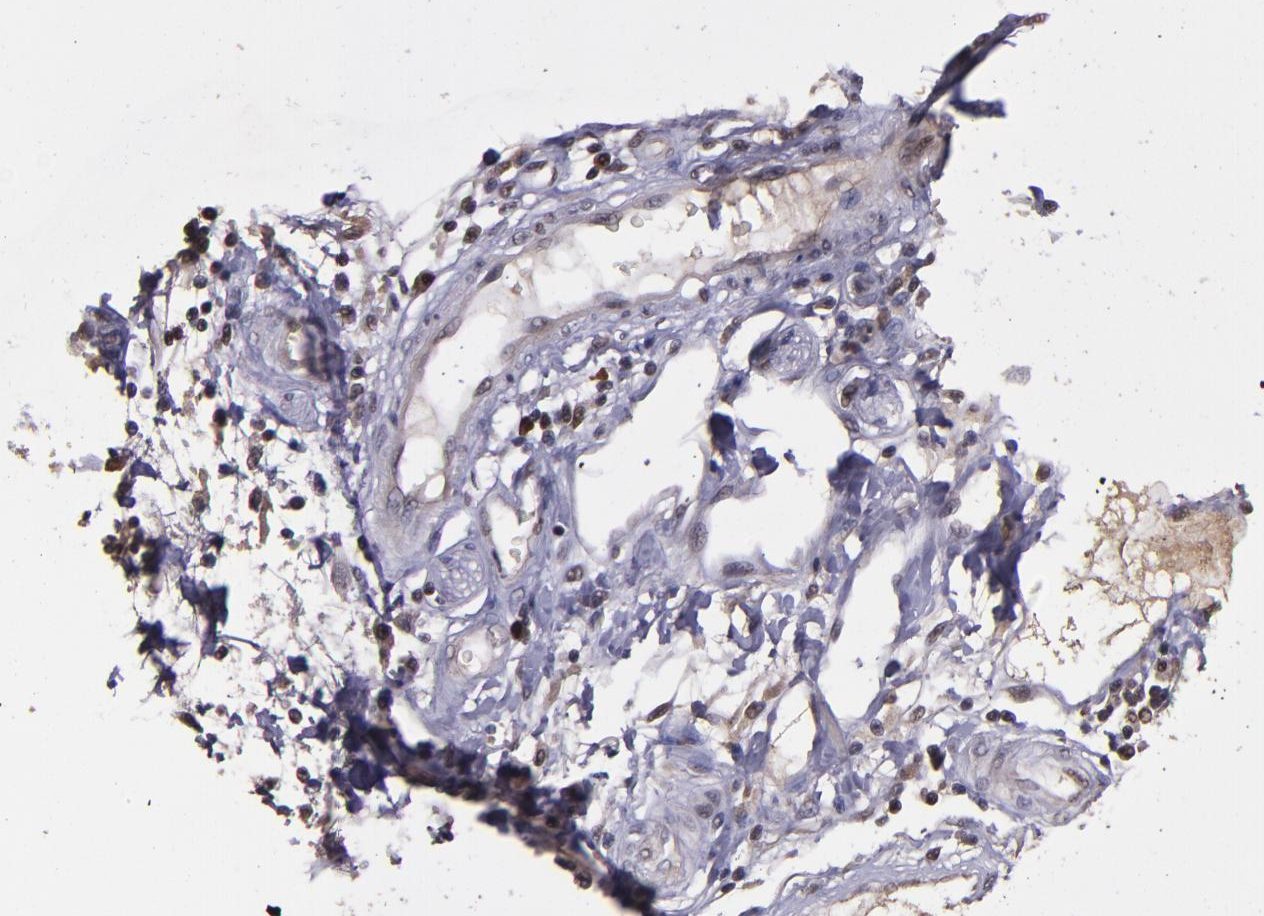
{"staining": {"intensity": "weak", "quantity": "25%-75%", "location": "cytoplasmic/membranous"}, "tissue": "stomach cancer", "cell_type": "Tumor cells", "image_type": "cancer", "snomed": [{"axis": "morphology", "description": "Adenocarcinoma, NOS"}, {"axis": "topography", "description": "Pancreas"}, {"axis": "topography", "description": "Stomach, upper"}], "caption": "DAB immunohistochemical staining of human stomach cancer demonstrates weak cytoplasmic/membranous protein staining in about 25%-75% of tumor cells.", "gene": "SERPINF2", "patient": {"sex": "male", "age": 77}}